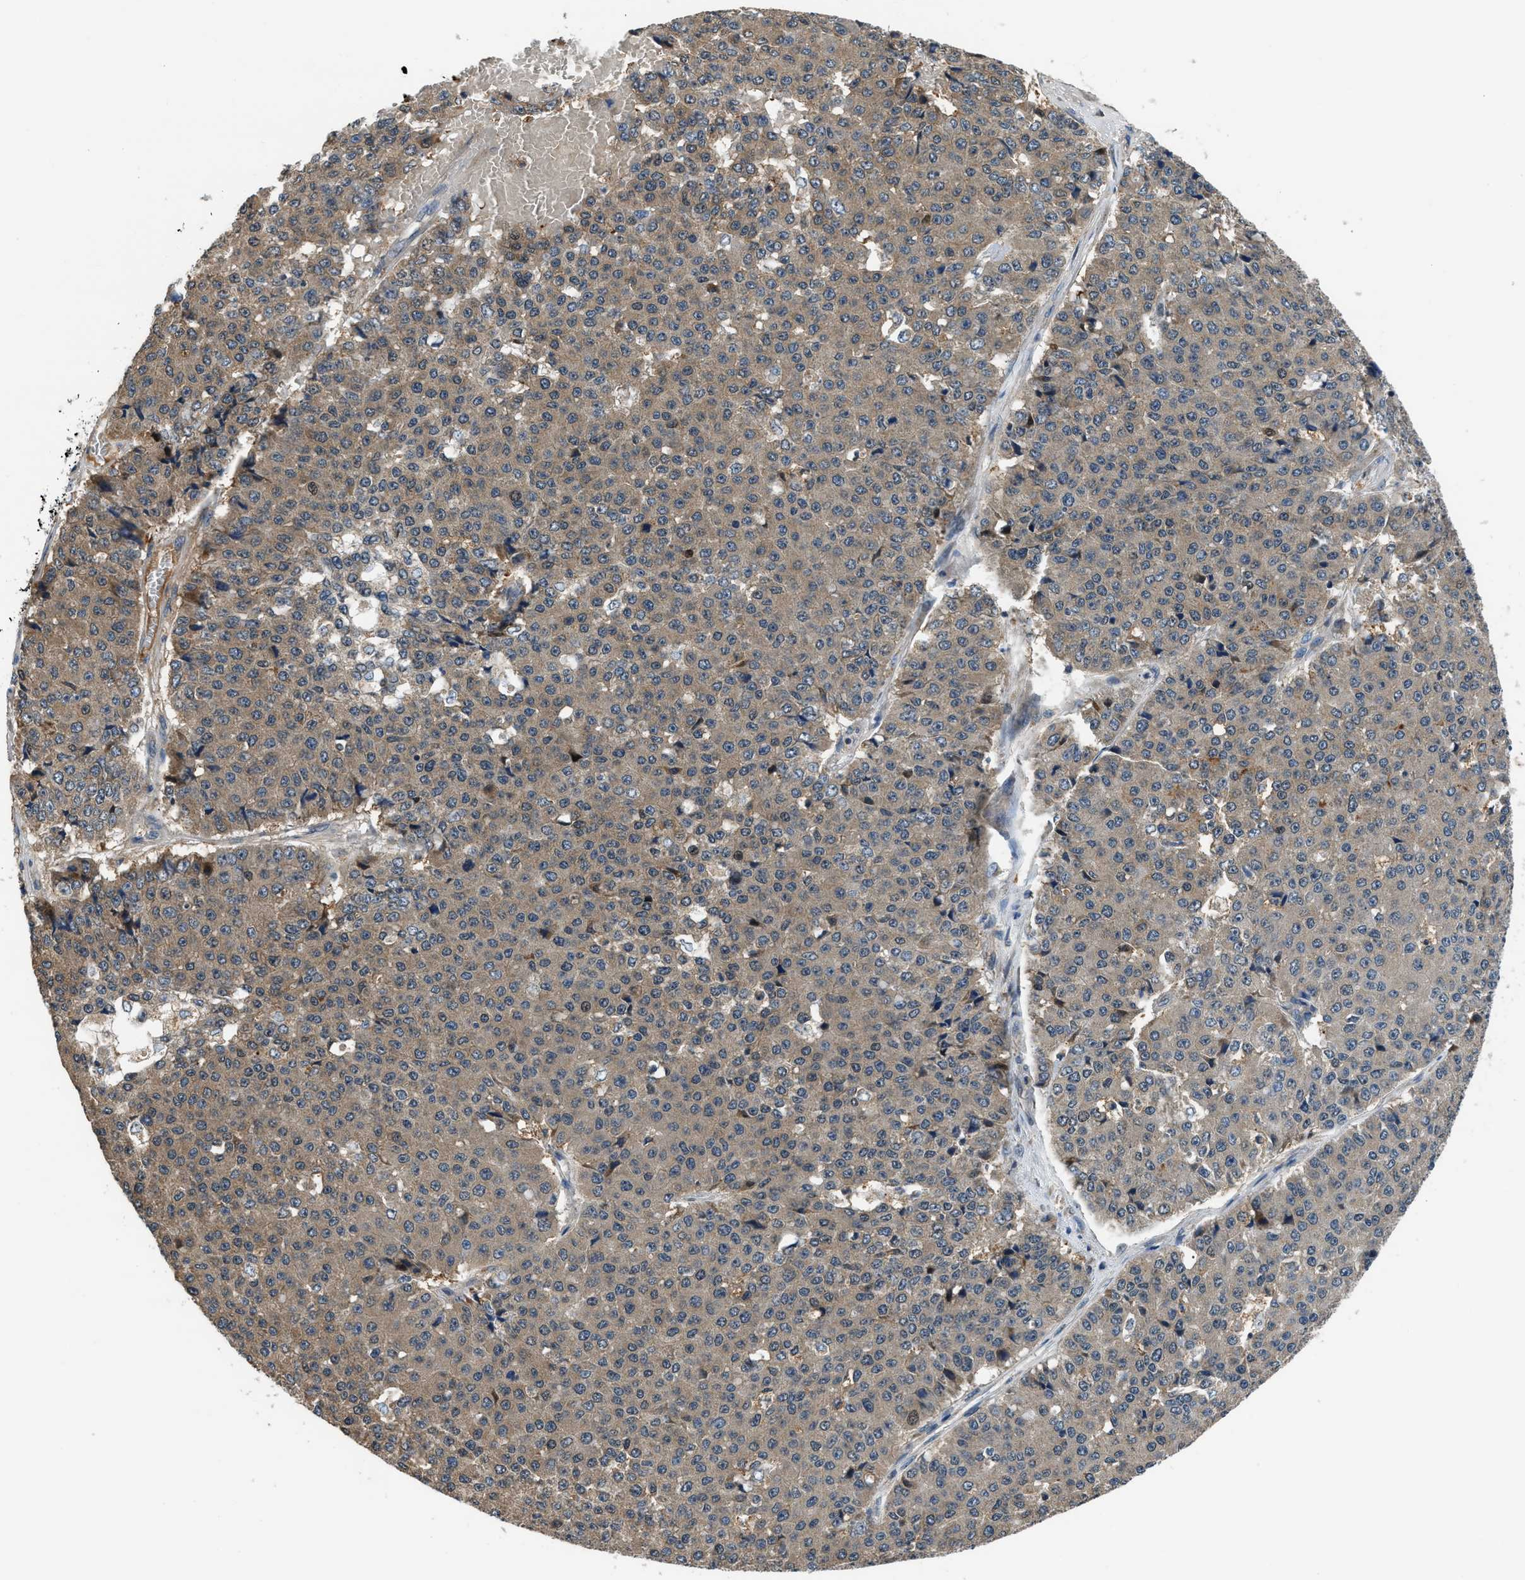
{"staining": {"intensity": "moderate", "quantity": "25%-75%", "location": "cytoplasmic/membranous"}, "tissue": "pancreatic cancer", "cell_type": "Tumor cells", "image_type": "cancer", "snomed": [{"axis": "morphology", "description": "Adenocarcinoma, NOS"}, {"axis": "topography", "description": "Pancreas"}], "caption": "Immunohistochemical staining of pancreatic cancer reveals medium levels of moderate cytoplasmic/membranous staining in about 25%-75% of tumor cells. (IHC, brightfield microscopy, high magnification).", "gene": "IL3RA", "patient": {"sex": "male", "age": 50}}